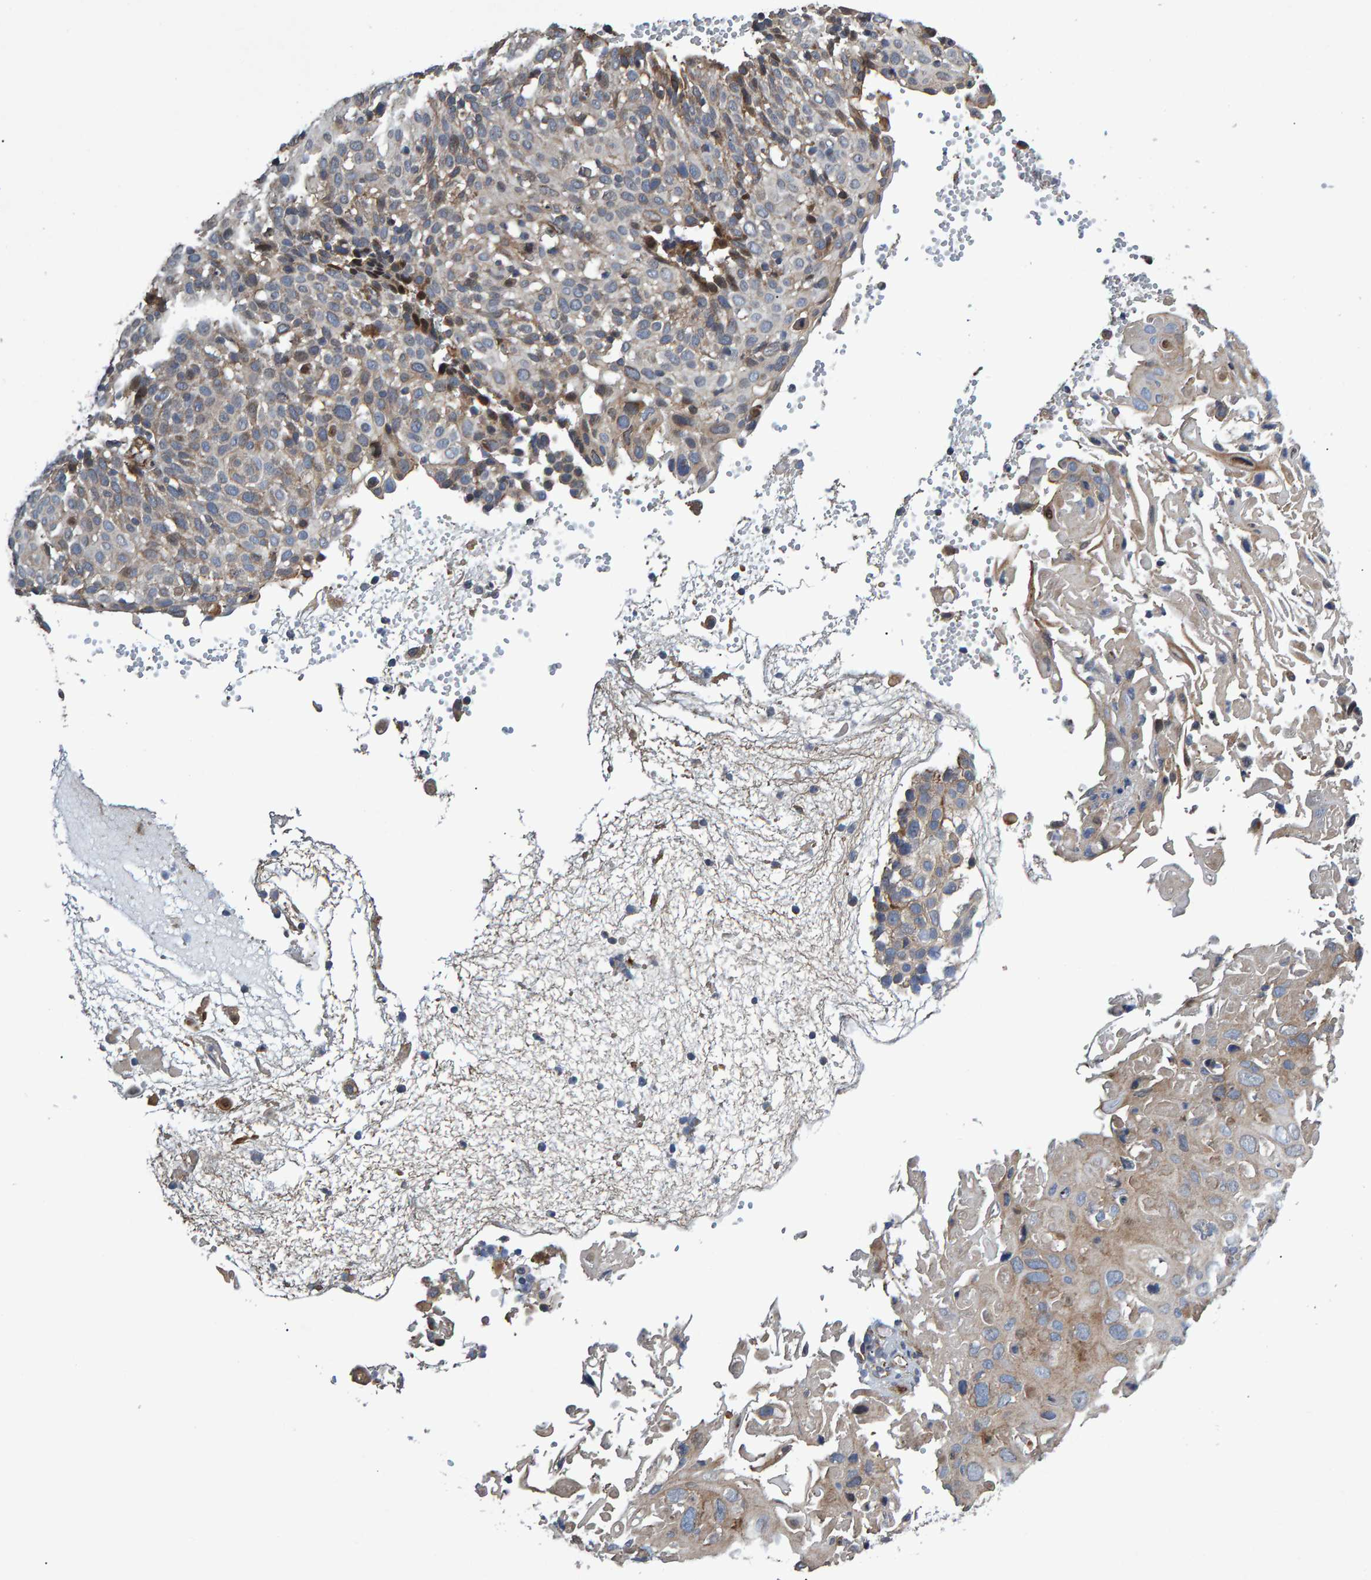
{"staining": {"intensity": "weak", "quantity": "25%-75%", "location": "cytoplasmic/membranous"}, "tissue": "cervical cancer", "cell_type": "Tumor cells", "image_type": "cancer", "snomed": [{"axis": "morphology", "description": "Squamous cell carcinoma, NOS"}, {"axis": "topography", "description": "Cervix"}], "caption": "Tumor cells exhibit low levels of weak cytoplasmic/membranous expression in about 25%-75% of cells in cervical cancer (squamous cell carcinoma).", "gene": "SLIT2", "patient": {"sex": "female", "age": 74}}